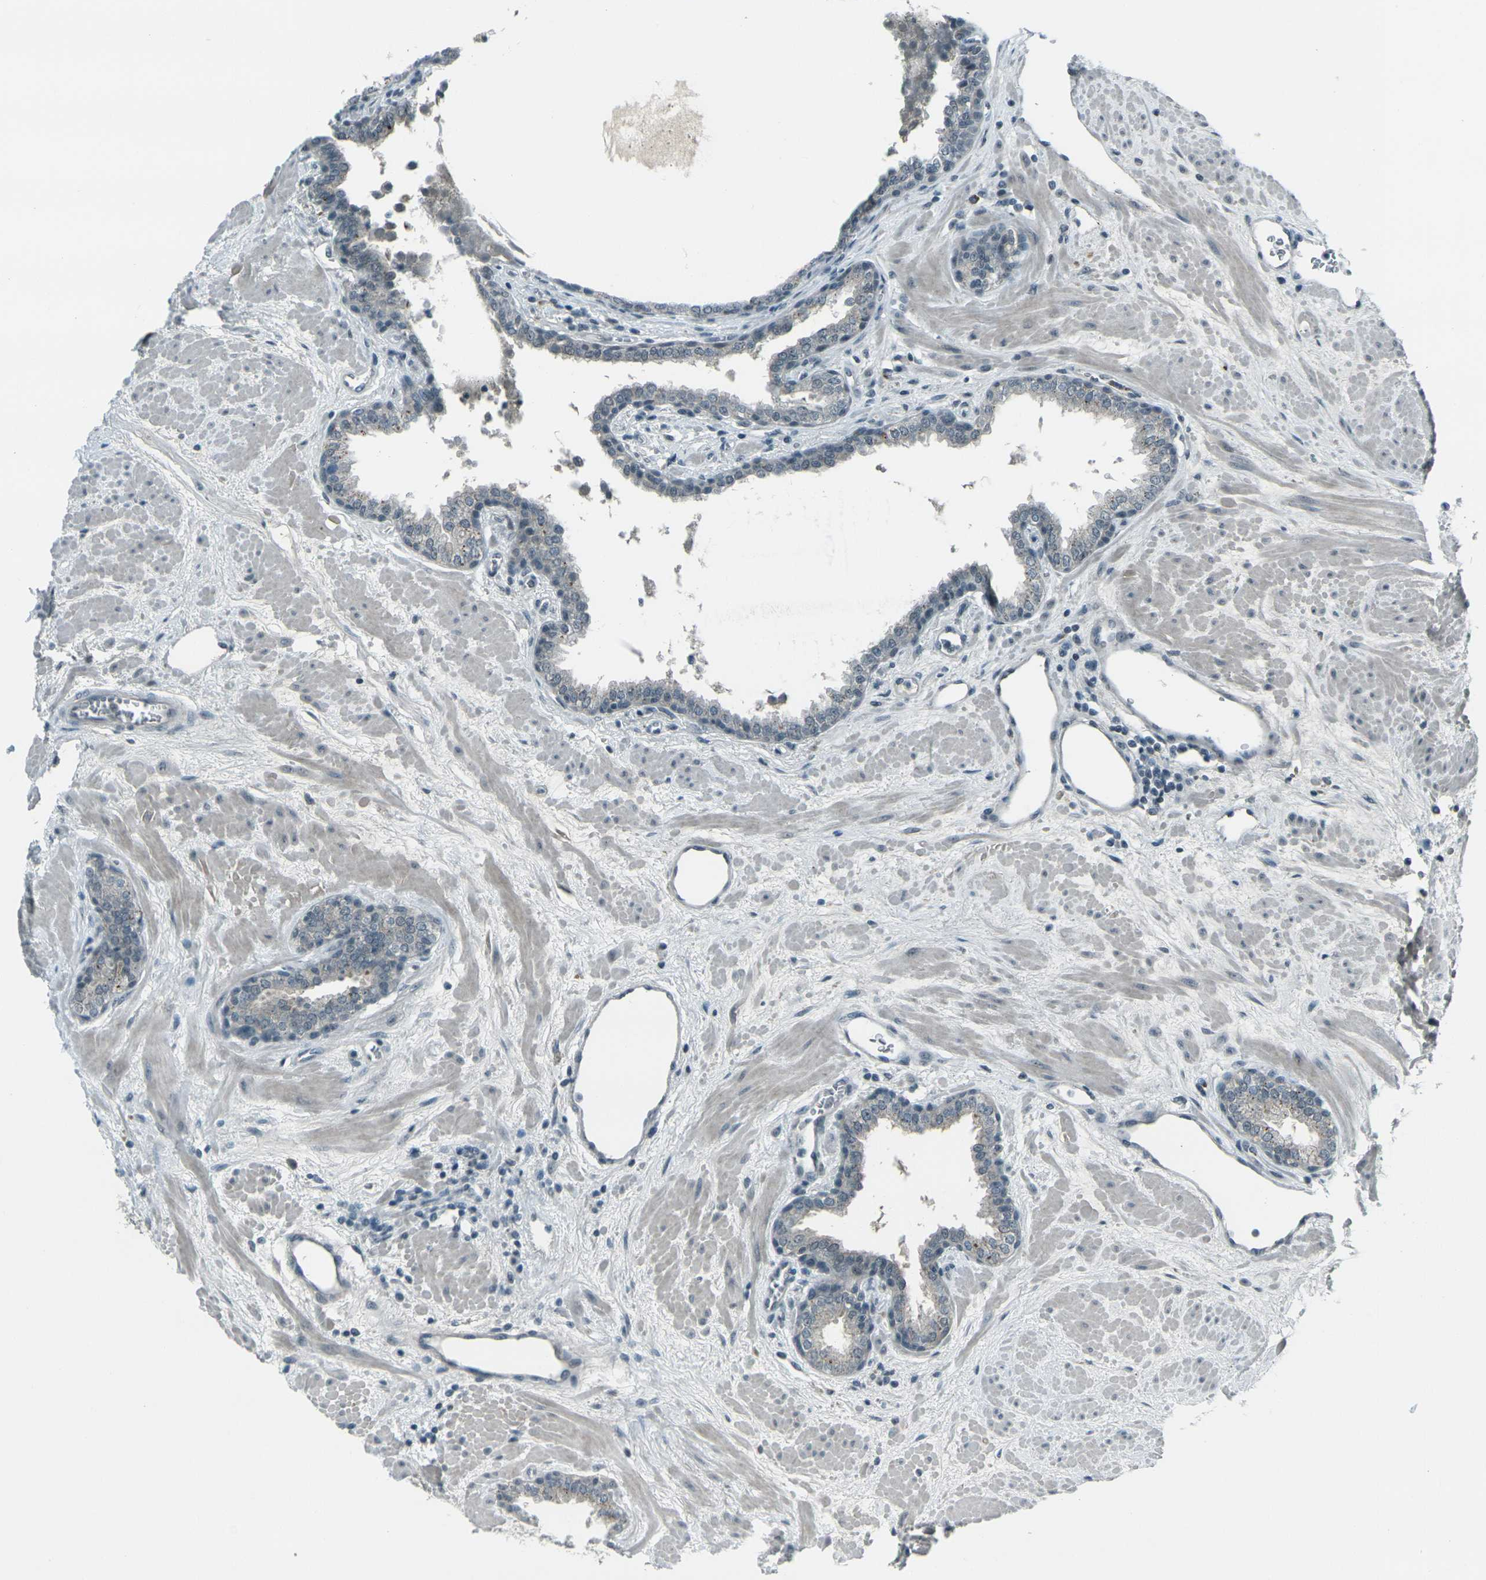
{"staining": {"intensity": "negative", "quantity": "none", "location": "none"}, "tissue": "prostate", "cell_type": "Glandular cells", "image_type": "normal", "snomed": [{"axis": "morphology", "description": "Normal tissue, NOS"}, {"axis": "topography", "description": "Prostate"}], "caption": "Immunohistochemistry (IHC) of unremarkable prostate displays no staining in glandular cells.", "gene": "GPR19", "patient": {"sex": "male", "age": 51}}